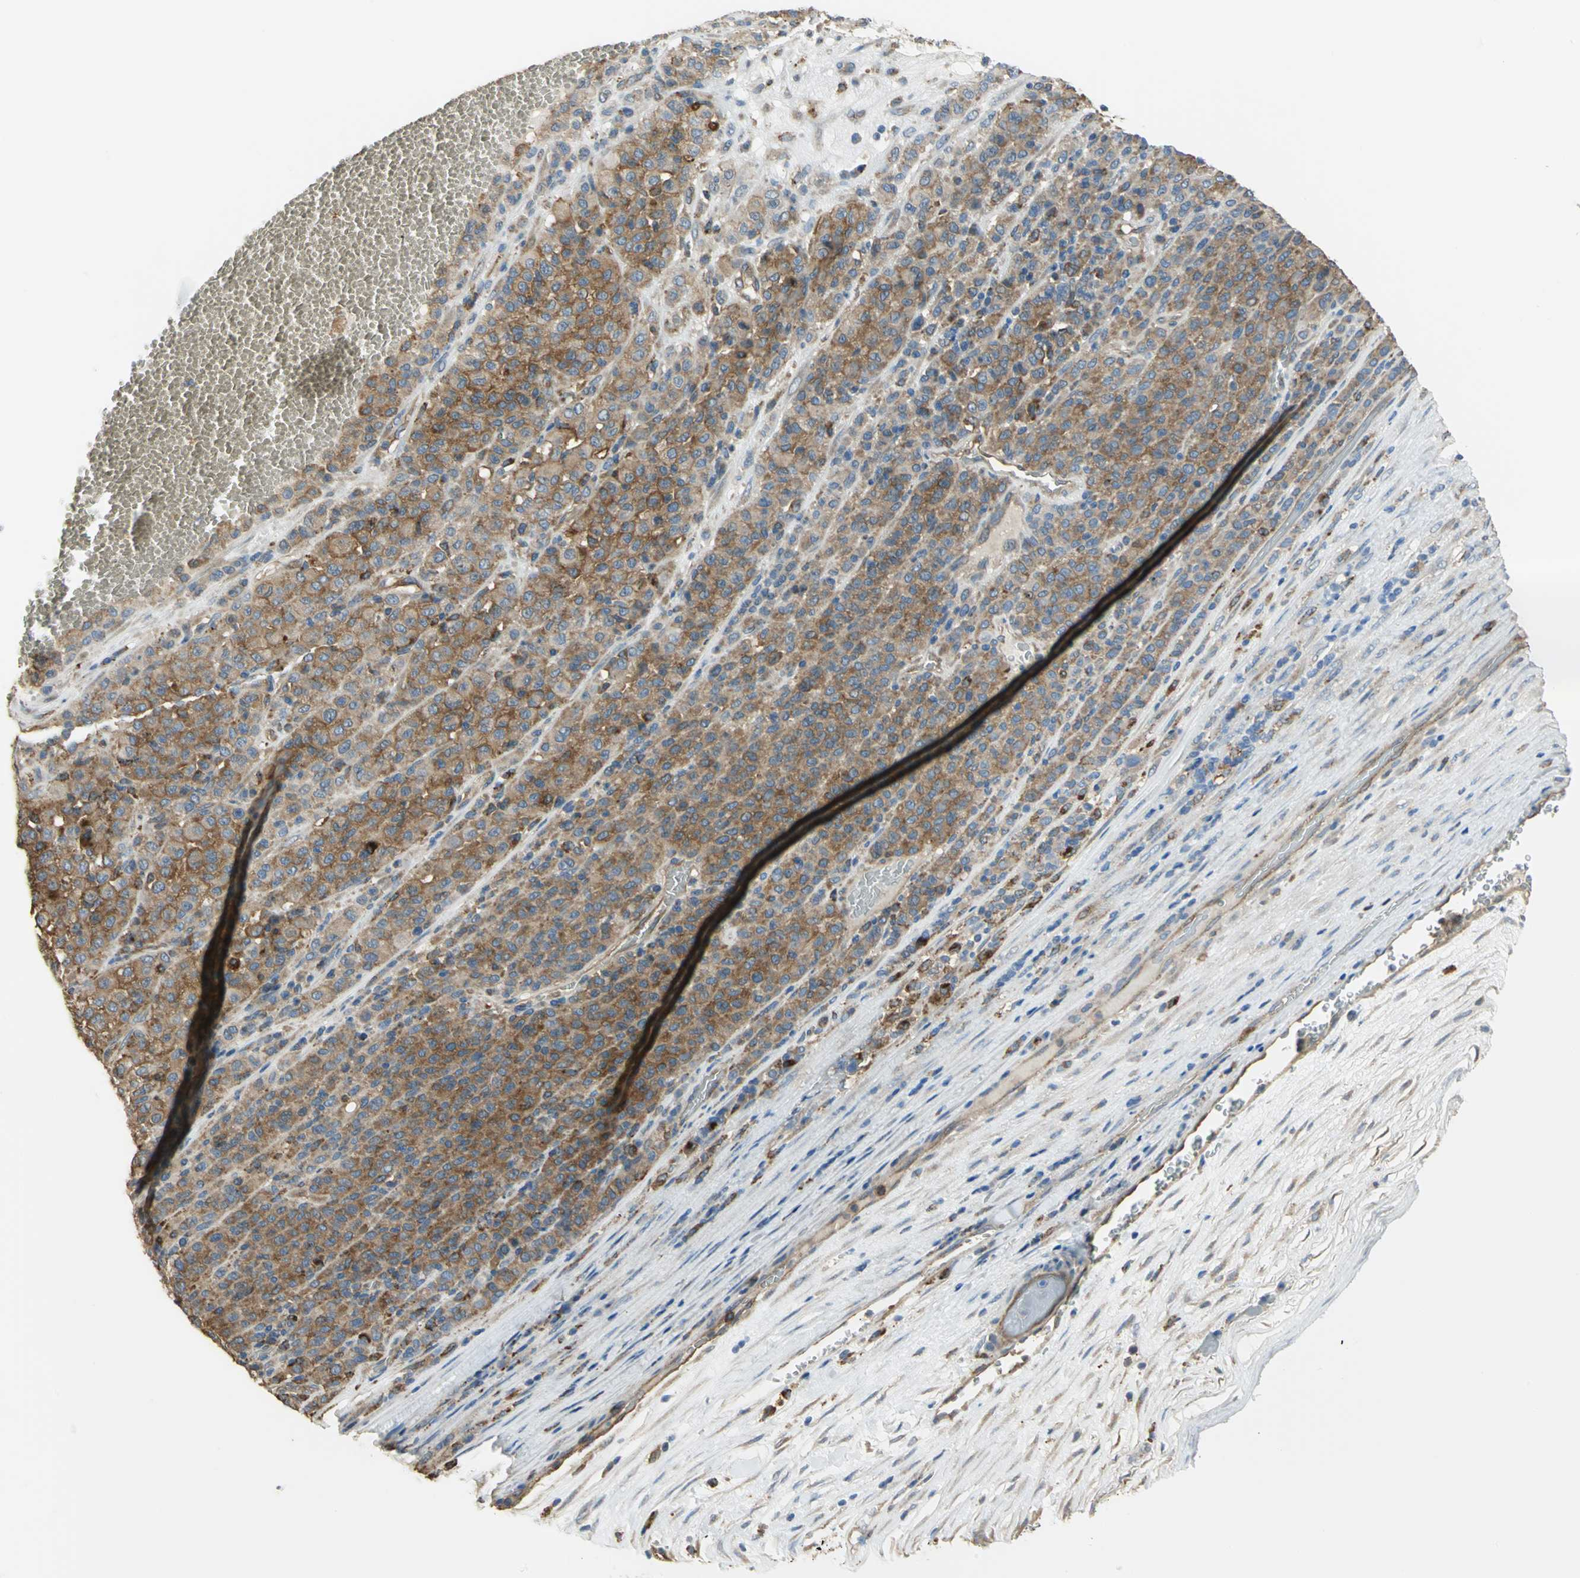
{"staining": {"intensity": "strong", "quantity": ">75%", "location": "cytoplasmic/membranous"}, "tissue": "melanoma", "cell_type": "Tumor cells", "image_type": "cancer", "snomed": [{"axis": "morphology", "description": "Malignant melanoma, Metastatic site"}, {"axis": "topography", "description": "Pancreas"}], "caption": "Protein staining demonstrates strong cytoplasmic/membranous expression in about >75% of tumor cells in malignant melanoma (metastatic site).", "gene": "DIAPH2", "patient": {"sex": "female", "age": 30}}